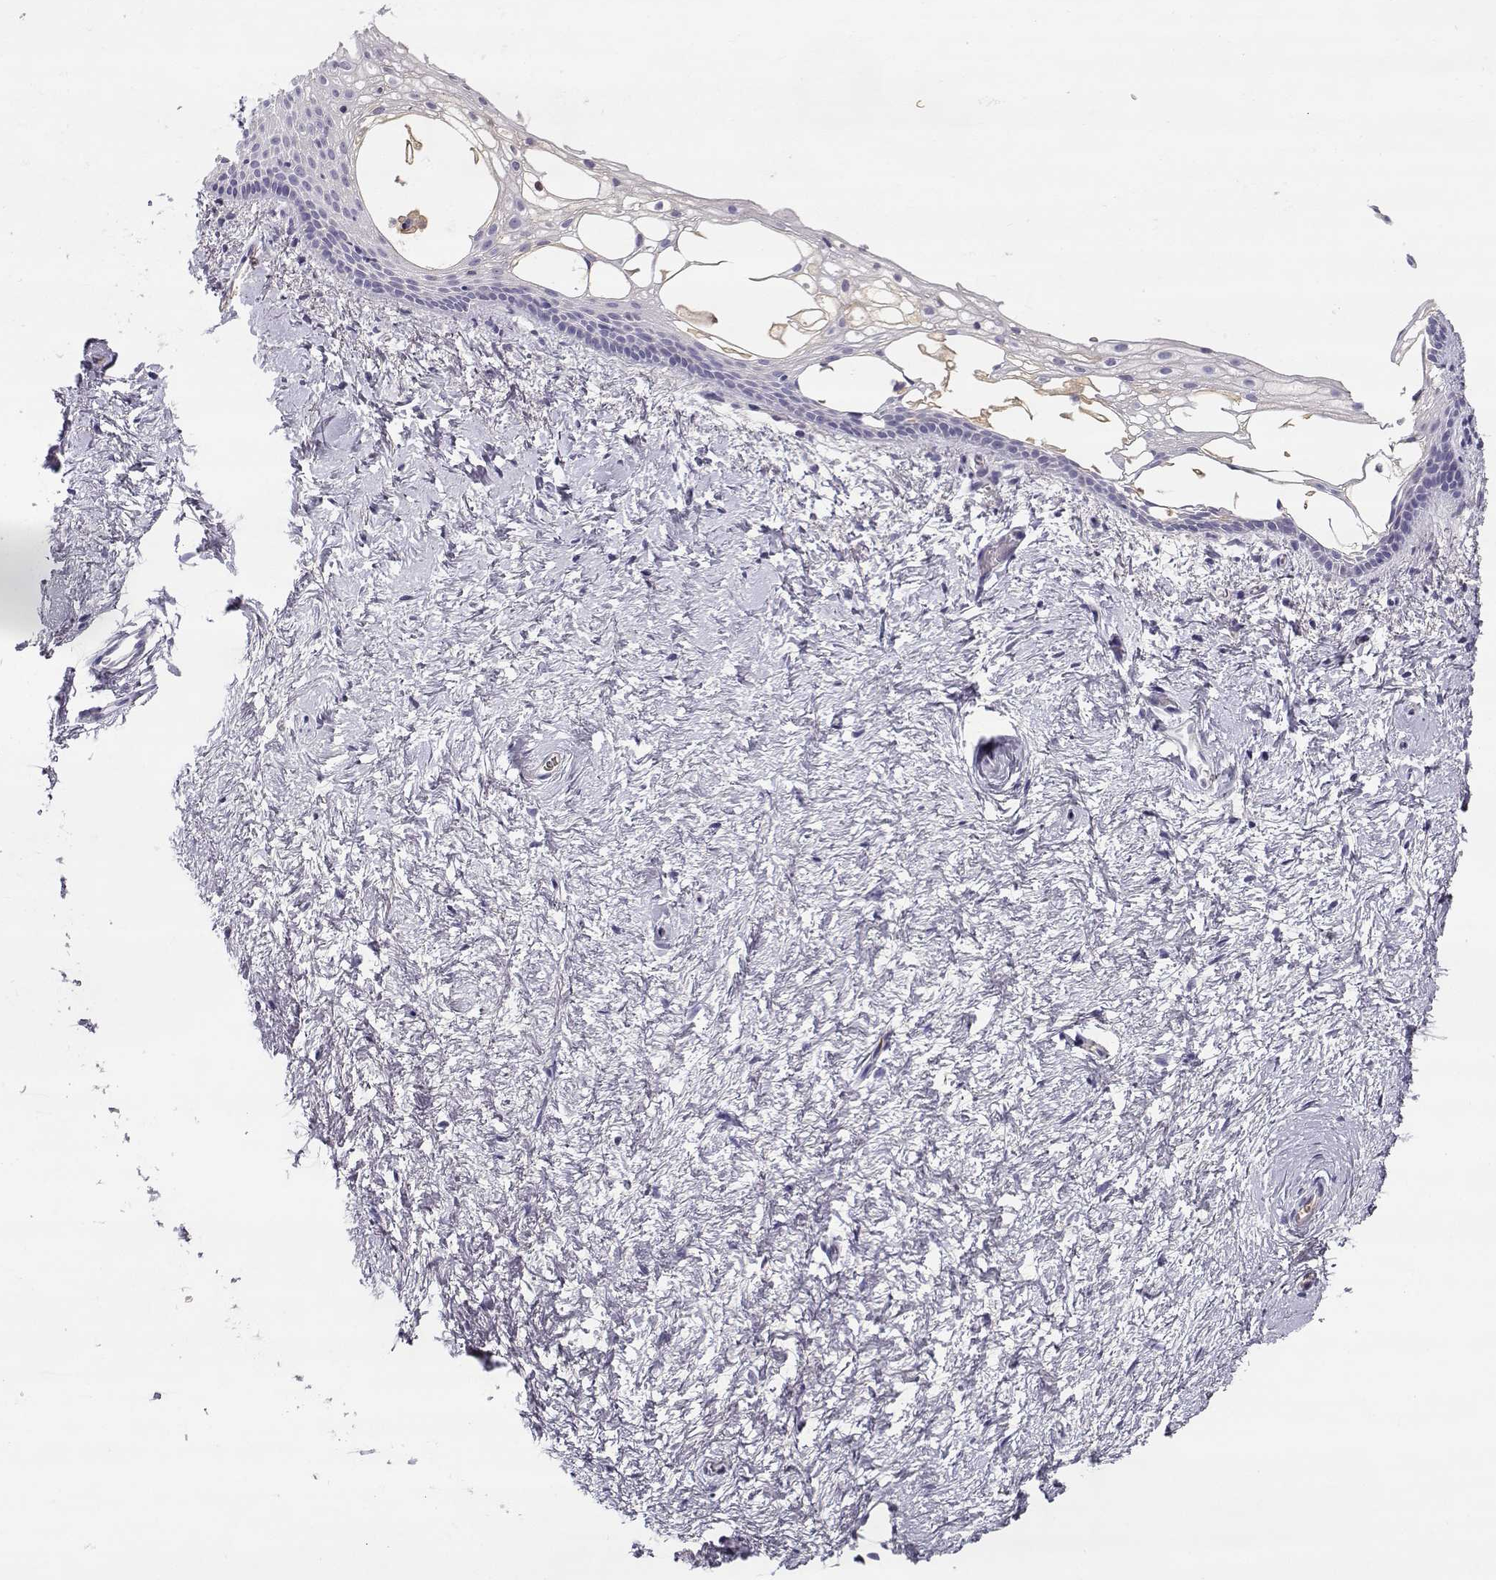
{"staining": {"intensity": "negative", "quantity": "none", "location": "none"}, "tissue": "vagina", "cell_type": "Squamous epithelial cells", "image_type": "normal", "snomed": [{"axis": "morphology", "description": "Normal tissue, NOS"}, {"axis": "topography", "description": "Vagina"}], "caption": "An immunohistochemistry (IHC) histopathology image of unremarkable vagina is shown. There is no staining in squamous epithelial cells of vagina.", "gene": "SLCO6A1", "patient": {"sex": "female", "age": 61}}